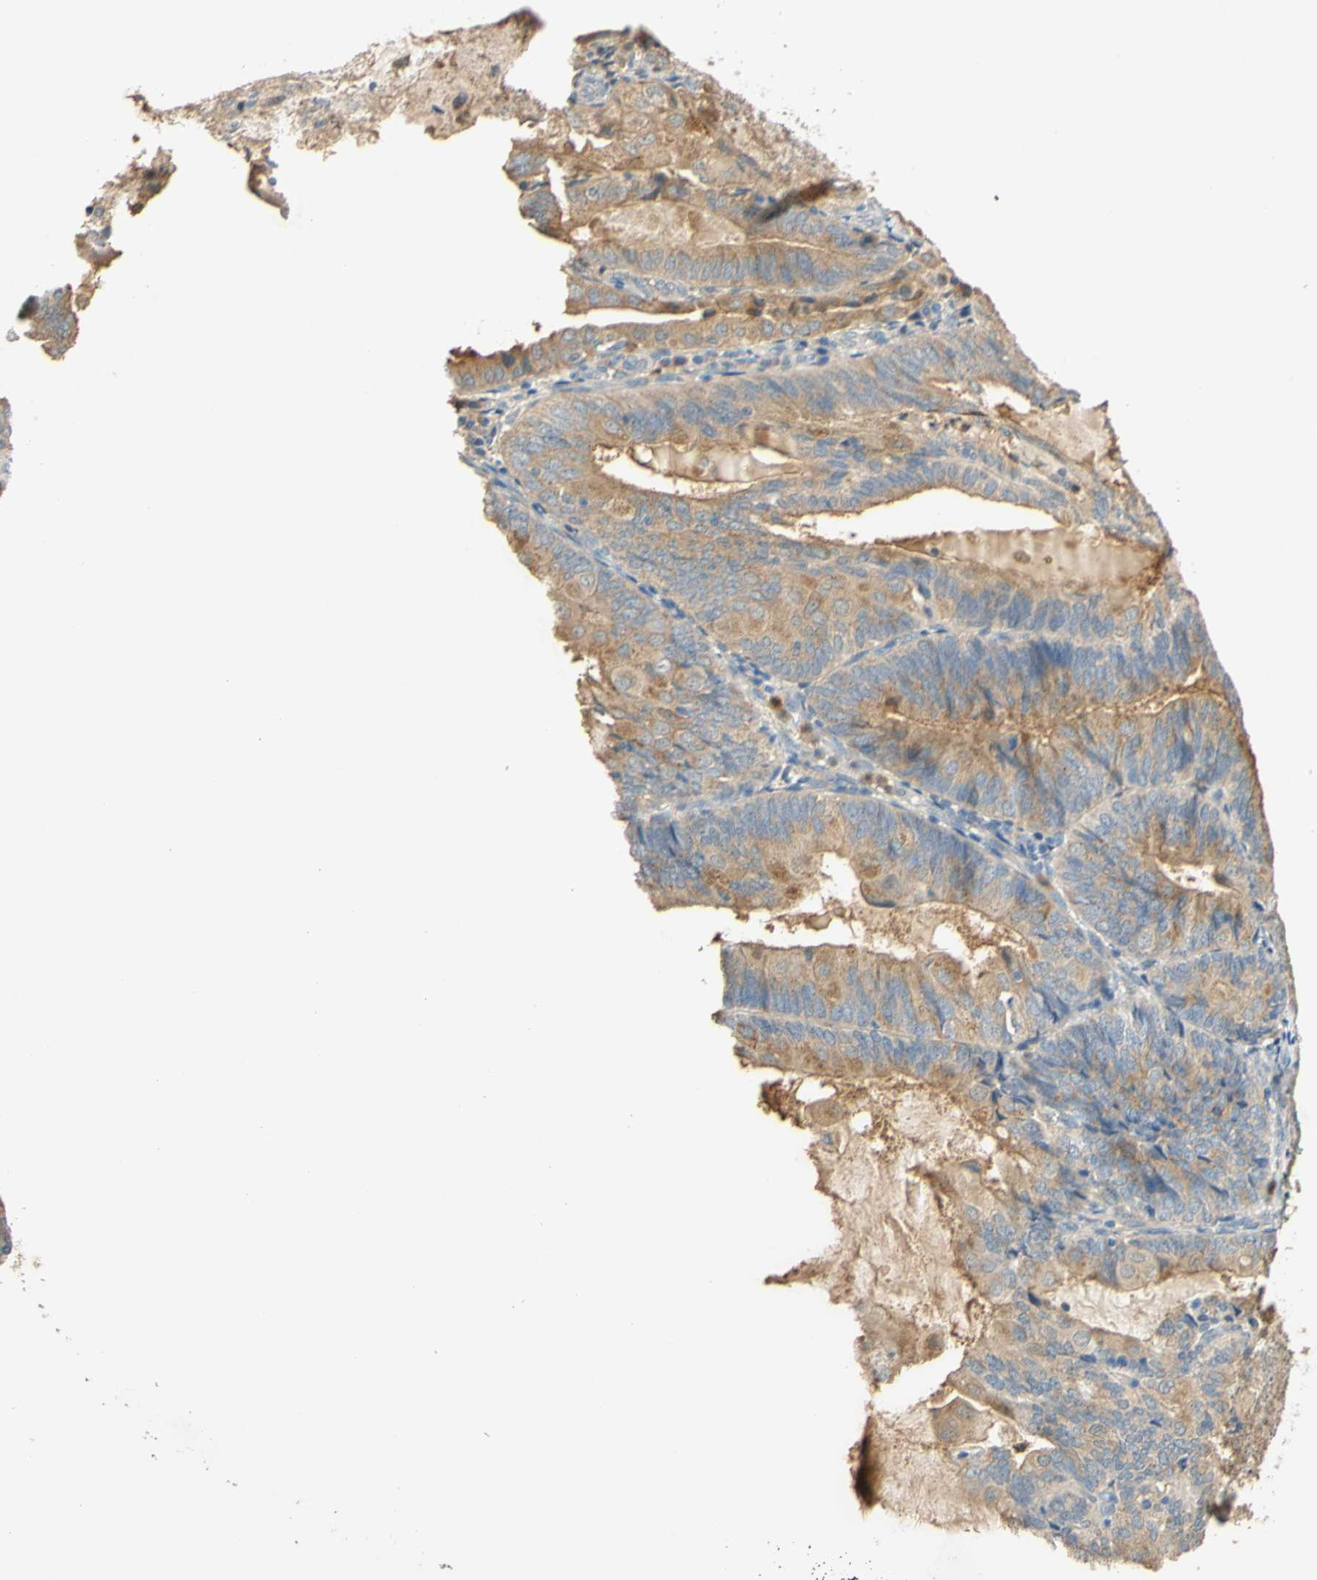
{"staining": {"intensity": "moderate", "quantity": ">75%", "location": "cytoplasmic/membranous"}, "tissue": "endometrial cancer", "cell_type": "Tumor cells", "image_type": "cancer", "snomed": [{"axis": "morphology", "description": "Adenocarcinoma, NOS"}, {"axis": "topography", "description": "Endometrium"}], "caption": "This photomicrograph exhibits immunohistochemistry (IHC) staining of human adenocarcinoma (endometrial), with medium moderate cytoplasmic/membranous staining in approximately >75% of tumor cells.", "gene": "ENTREP2", "patient": {"sex": "female", "age": 81}}